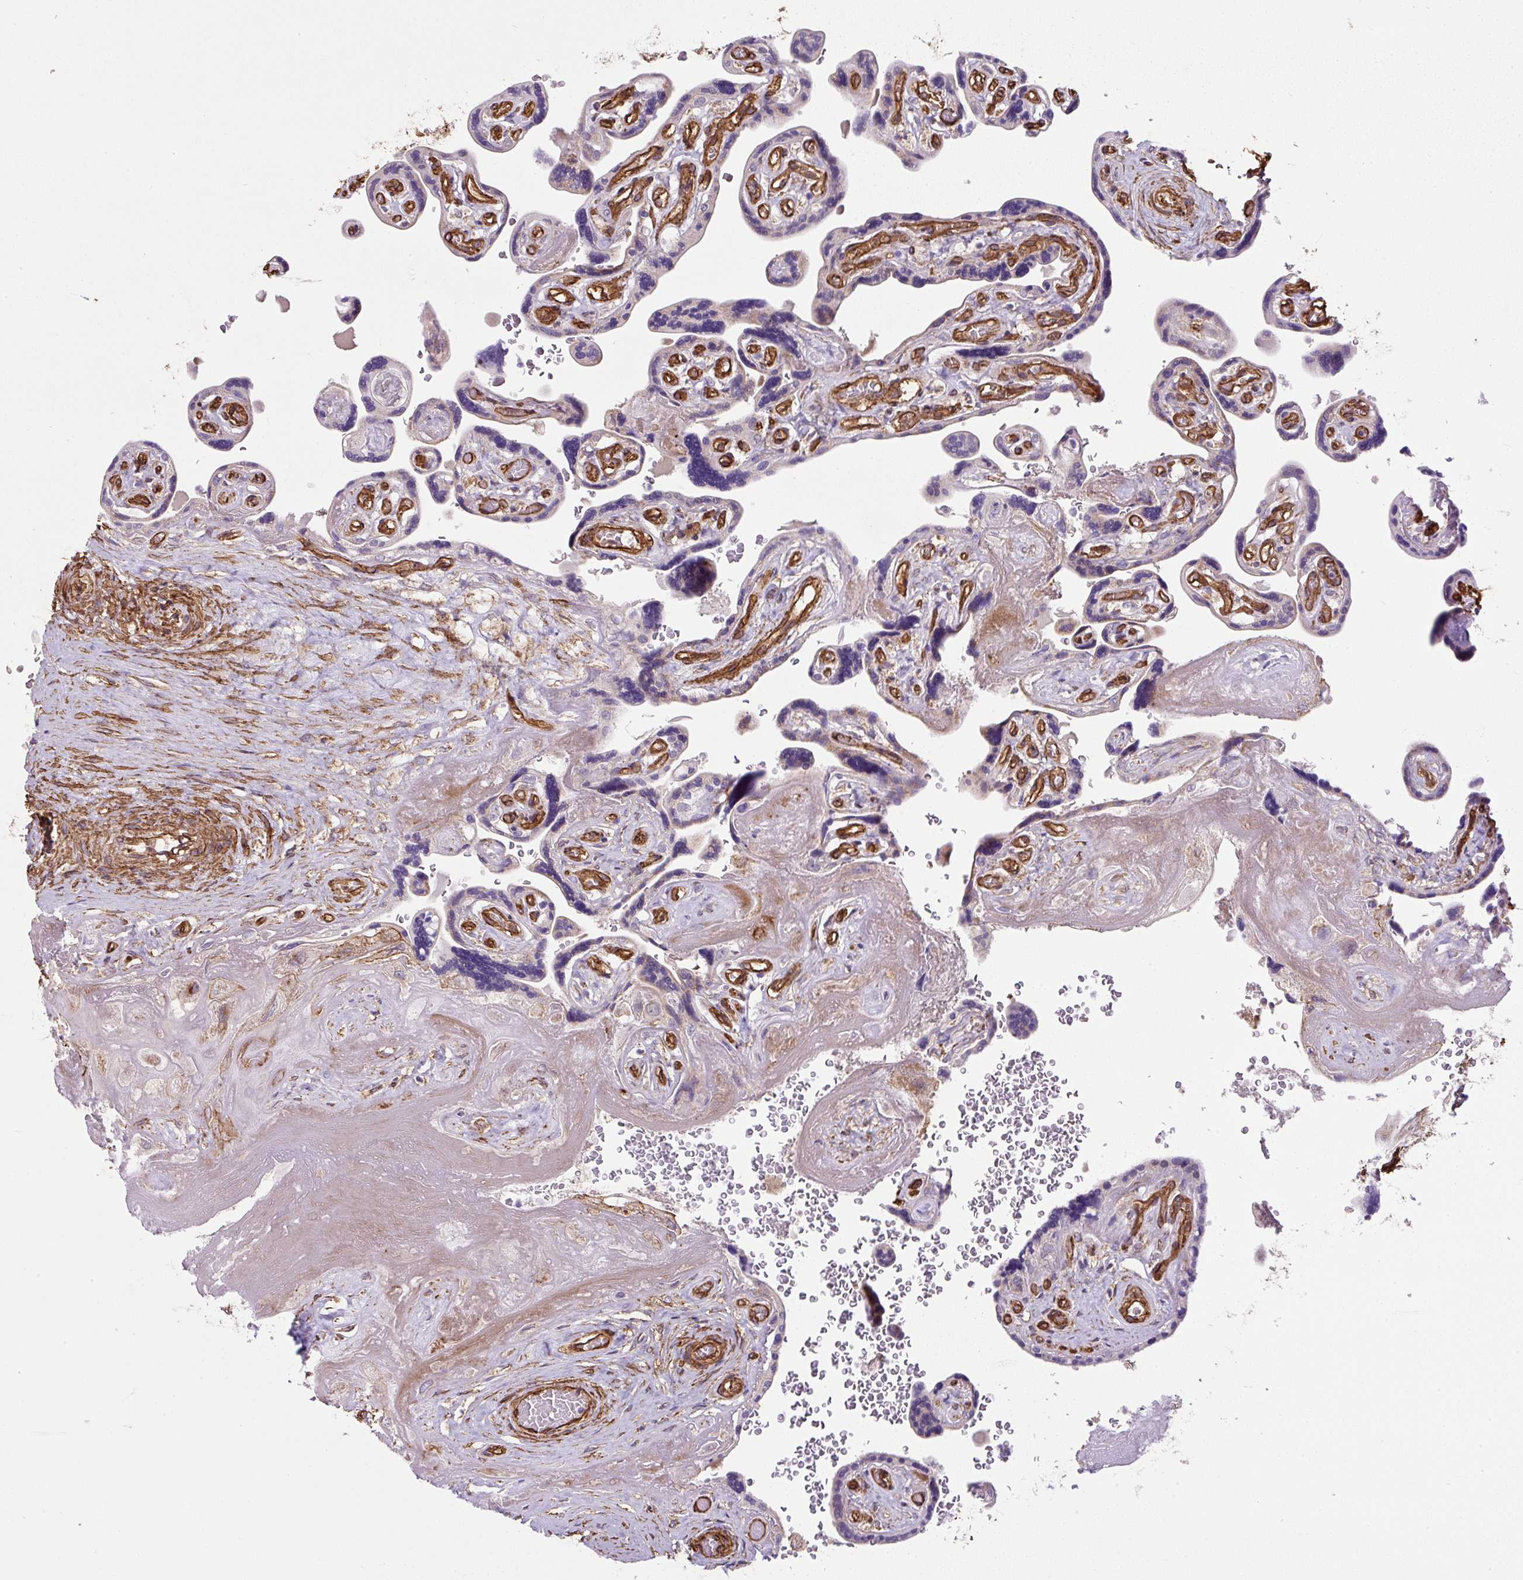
{"staining": {"intensity": "weak", "quantity": "25%-75%", "location": "cytoplasmic/membranous"}, "tissue": "placenta", "cell_type": "Decidual cells", "image_type": "normal", "snomed": [{"axis": "morphology", "description": "Normal tissue, NOS"}, {"axis": "topography", "description": "Placenta"}], "caption": "Benign placenta was stained to show a protein in brown. There is low levels of weak cytoplasmic/membranous positivity in approximately 25%-75% of decidual cells. Immunohistochemistry stains the protein of interest in brown and the nuclei are stained blue.", "gene": "ANKUB1", "patient": {"sex": "female", "age": 32}}